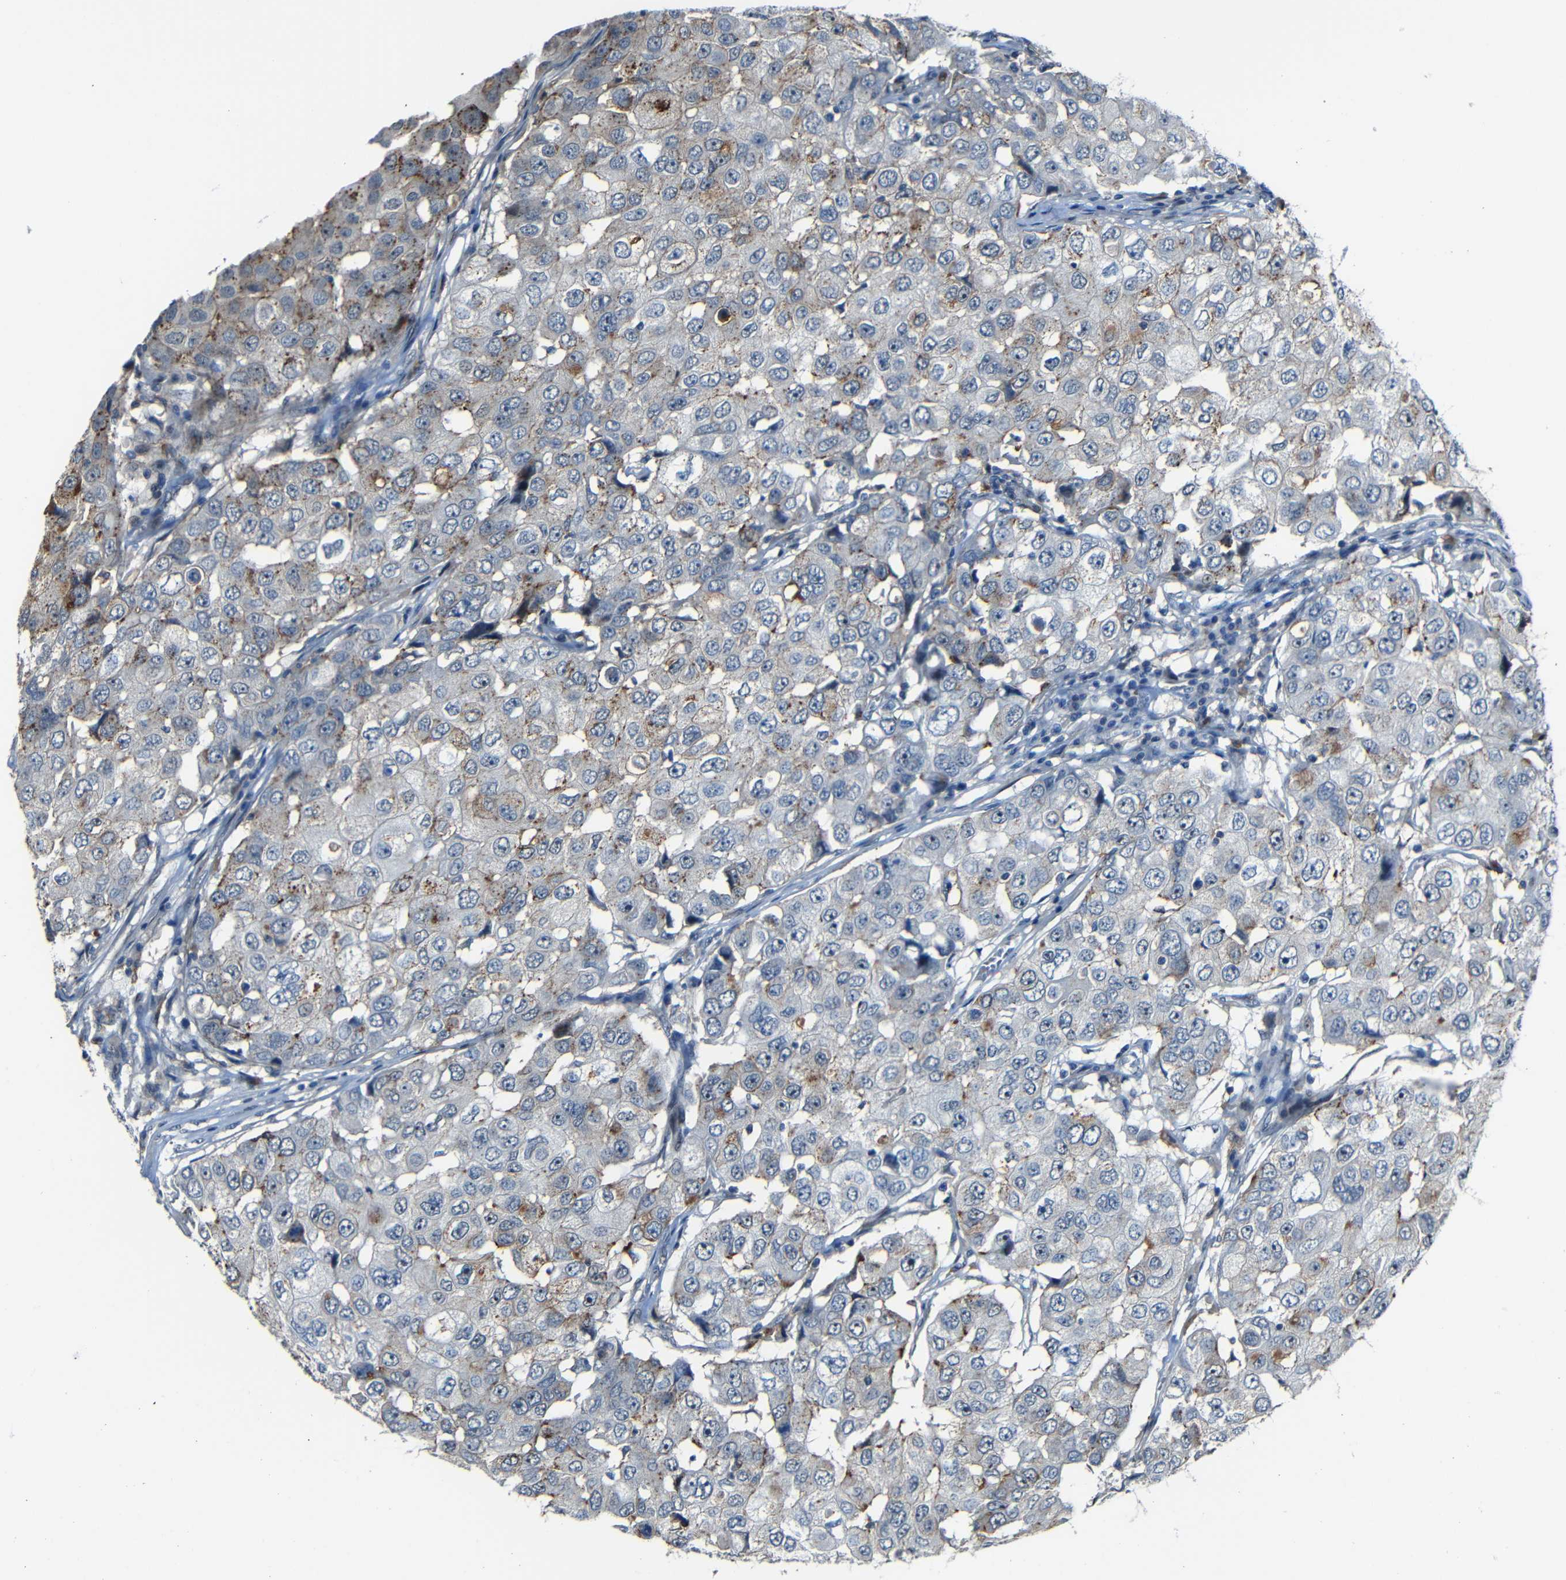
{"staining": {"intensity": "moderate", "quantity": "<25%", "location": "cytoplasmic/membranous"}, "tissue": "breast cancer", "cell_type": "Tumor cells", "image_type": "cancer", "snomed": [{"axis": "morphology", "description": "Duct carcinoma"}, {"axis": "topography", "description": "Breast"}], "caption": "Immunohistochemical staining of breast cancer (infiltrating ductal carcinoma) reveals low levels of moderate cytoplasmic/membranous staining in approximately <25% of tumor cells. The staining is performed using DAB brown chromogen to label protein expression. The nuclei are counter-stained blue using hematoxylin.", "gene": "DNAJC5", "patient": {"sex": "female", "age": 27}}